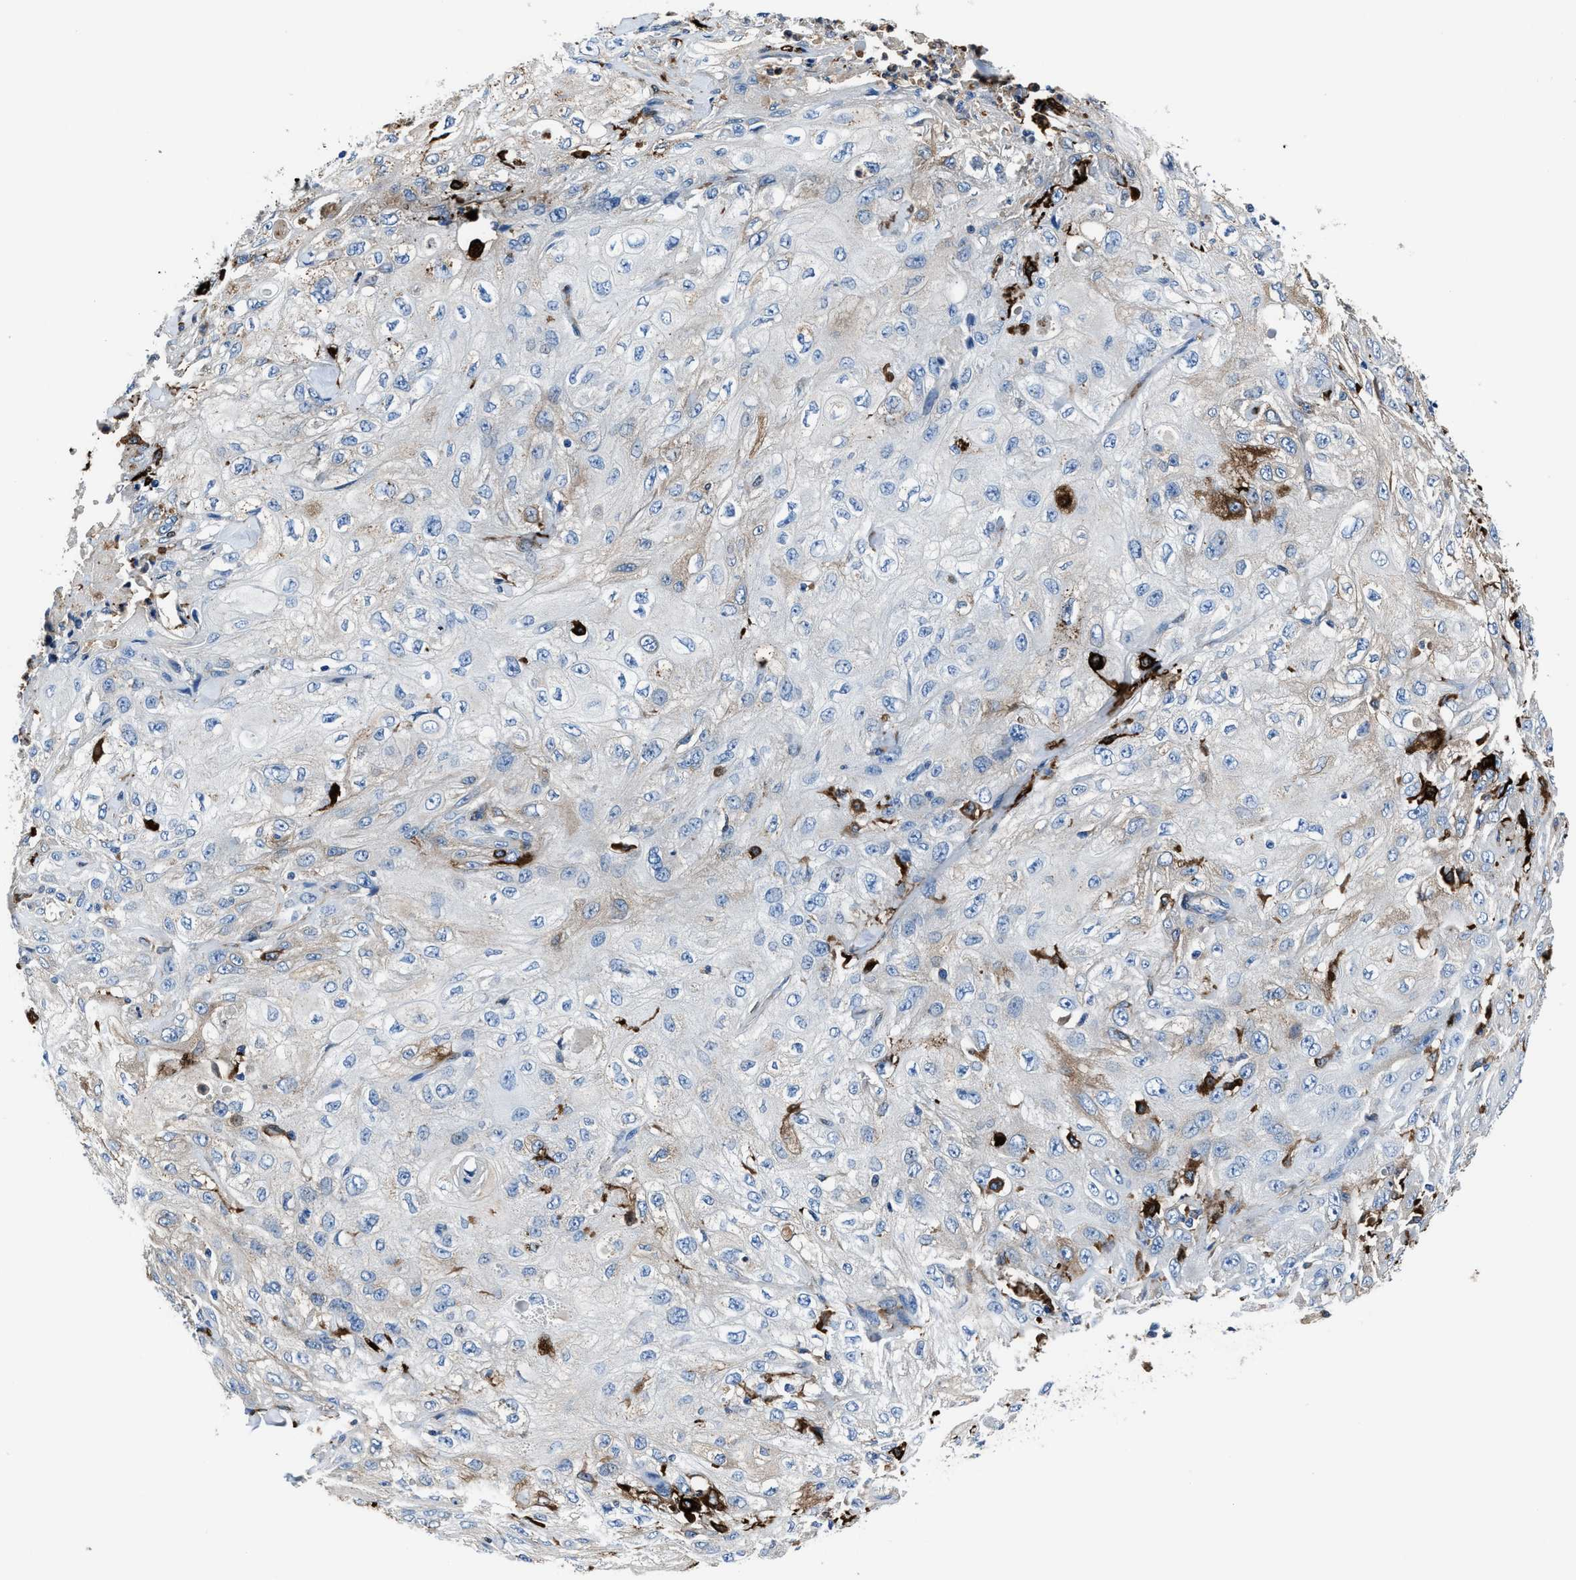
{"staining": {"intensity": "weak", "quantity": "<25%", "location": "cytoplasmic/membranous"}, "tissue": "skin cancer", "cell_type": "Tumor cells", "image_type": "cancer", "snomed": [{"axis": "morphology", "description": "Squamous cell carcinoma, NOS"}, {"axis": "morphology", "description": "Squamous cell carcinoma, metastatic, NOS"}, {"axis": "topography", "description": "Skin"}, {"axis": "topography", "description": "Lymph node"}], "caption": "Tumor cells are negative for brown protein staining in skin cancer (metastatic squamous cell carcinoma).", "gene": "FTL", "patient": {"sex": "male", "age": 75}}